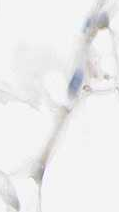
{"staining": {"intensity": "negative", "quantity": "none", "location": "none"}, "tissue": "adipose tissue", "cell_type": "Adipocytes", "image_type": "normal", "snomed": [{"axis": "morphology", "description": "Normal tissue, NOS"}, {"axis": "topography", "description": "Breast"}, {"axis": "topography", "description": "Adipose tissue"}], "caption": "Micrograph shows no significant protein positivity in adipocytes of benign adipose tissue. Brightfield microscopy of IHC stained with DAB (3,3'-diaminobenzidine) (brown) and hematoxylin (blue), captured at high magnification.", "gene": "GAS6", "patient": {"sex": "female", "age": 25}}